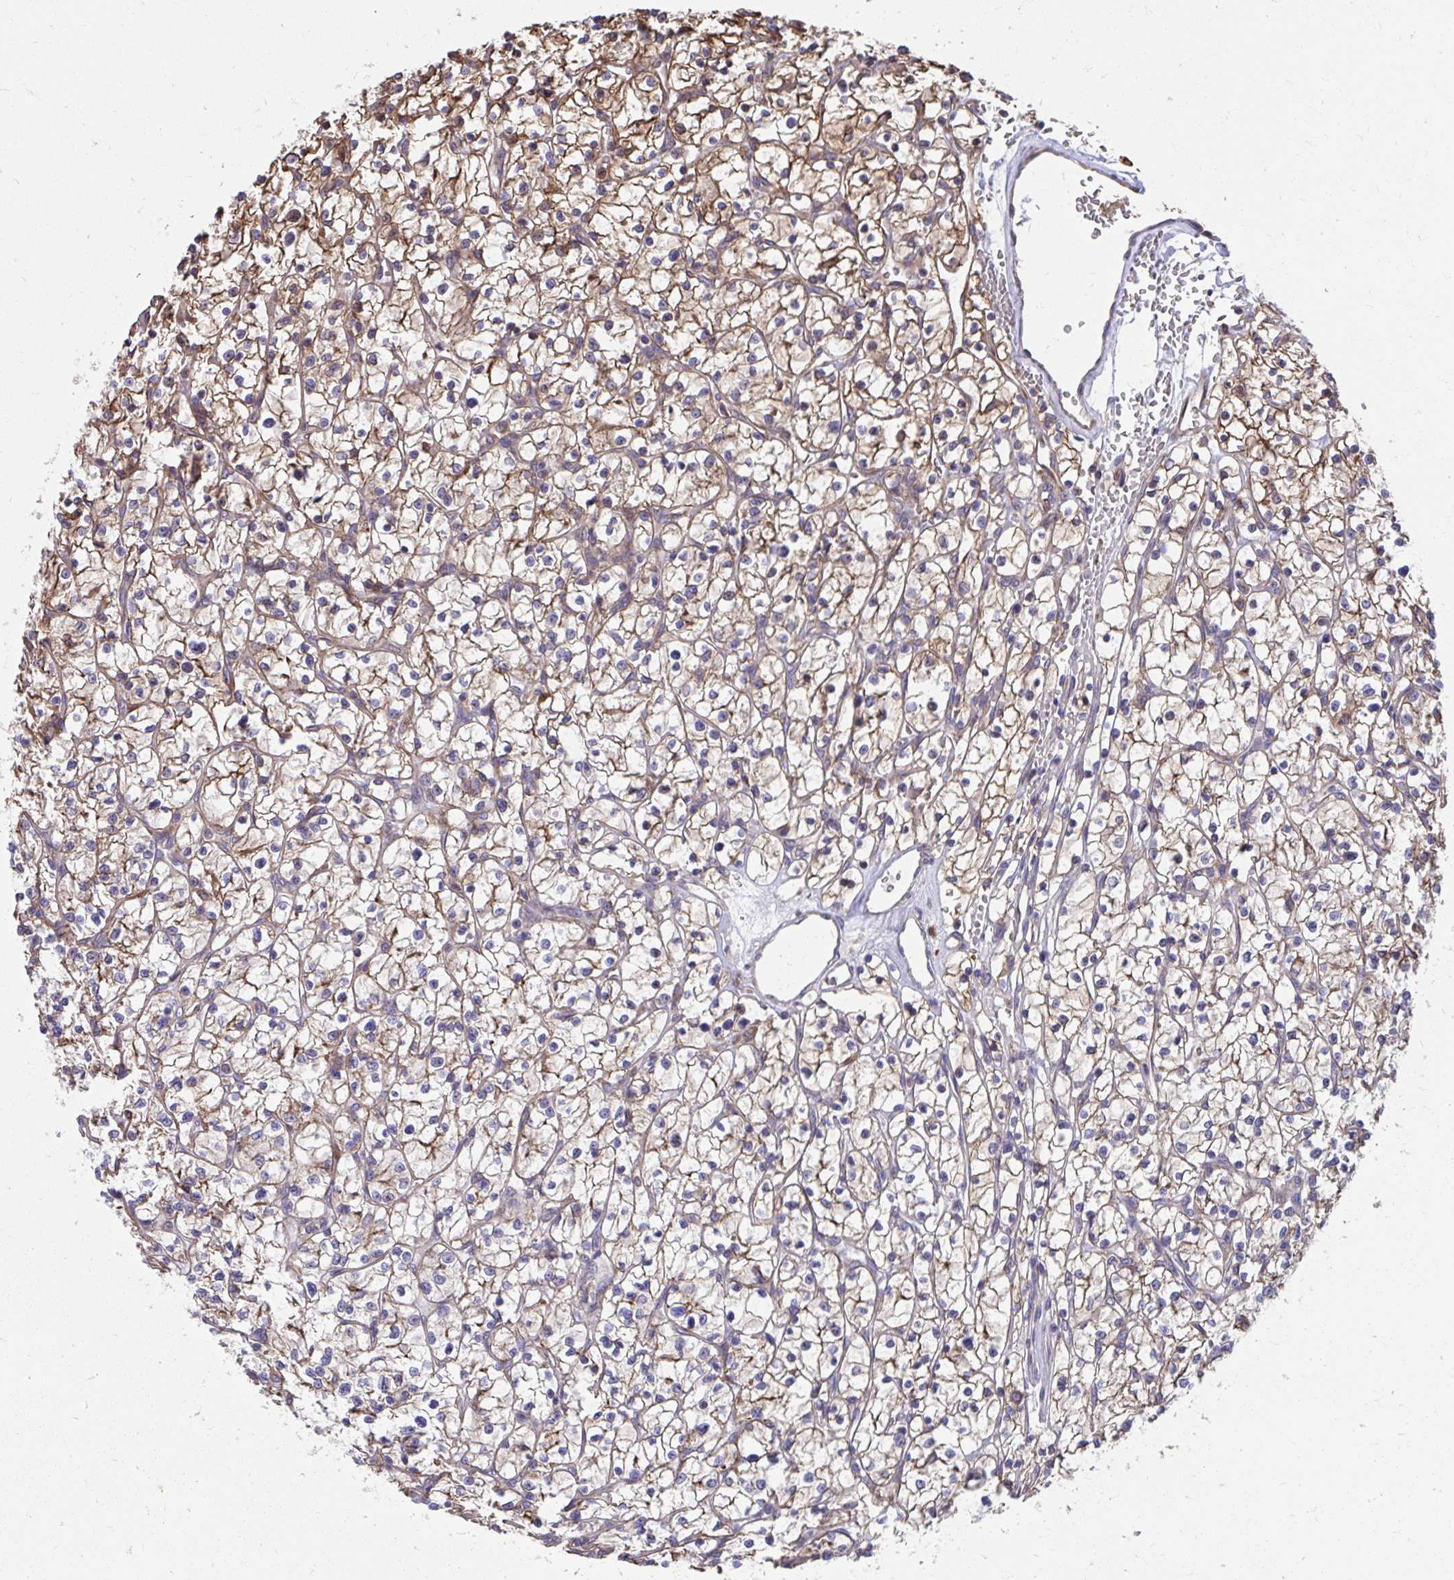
{"staining": {"intensity": "moderate", "quantity": ">75%", "location": "cytoplasmic/membranous"}, "tissue": "renal cancer", "cell_type": "Tumor cells", "image_type": "cancer", "snomed": [{"axis": "morphology", "description": "Adenocarcinoma, NOS"}, {"axis": "topography", "description": "Kidney"}], "caption": "Renal cancer (adenocarcinoma) tissue shows moderate cytoplasmic/membranous expression in approximately >75% of tumor cells", "gene": "ZNF778", "patient": {"sex": "female", "age": 64}}